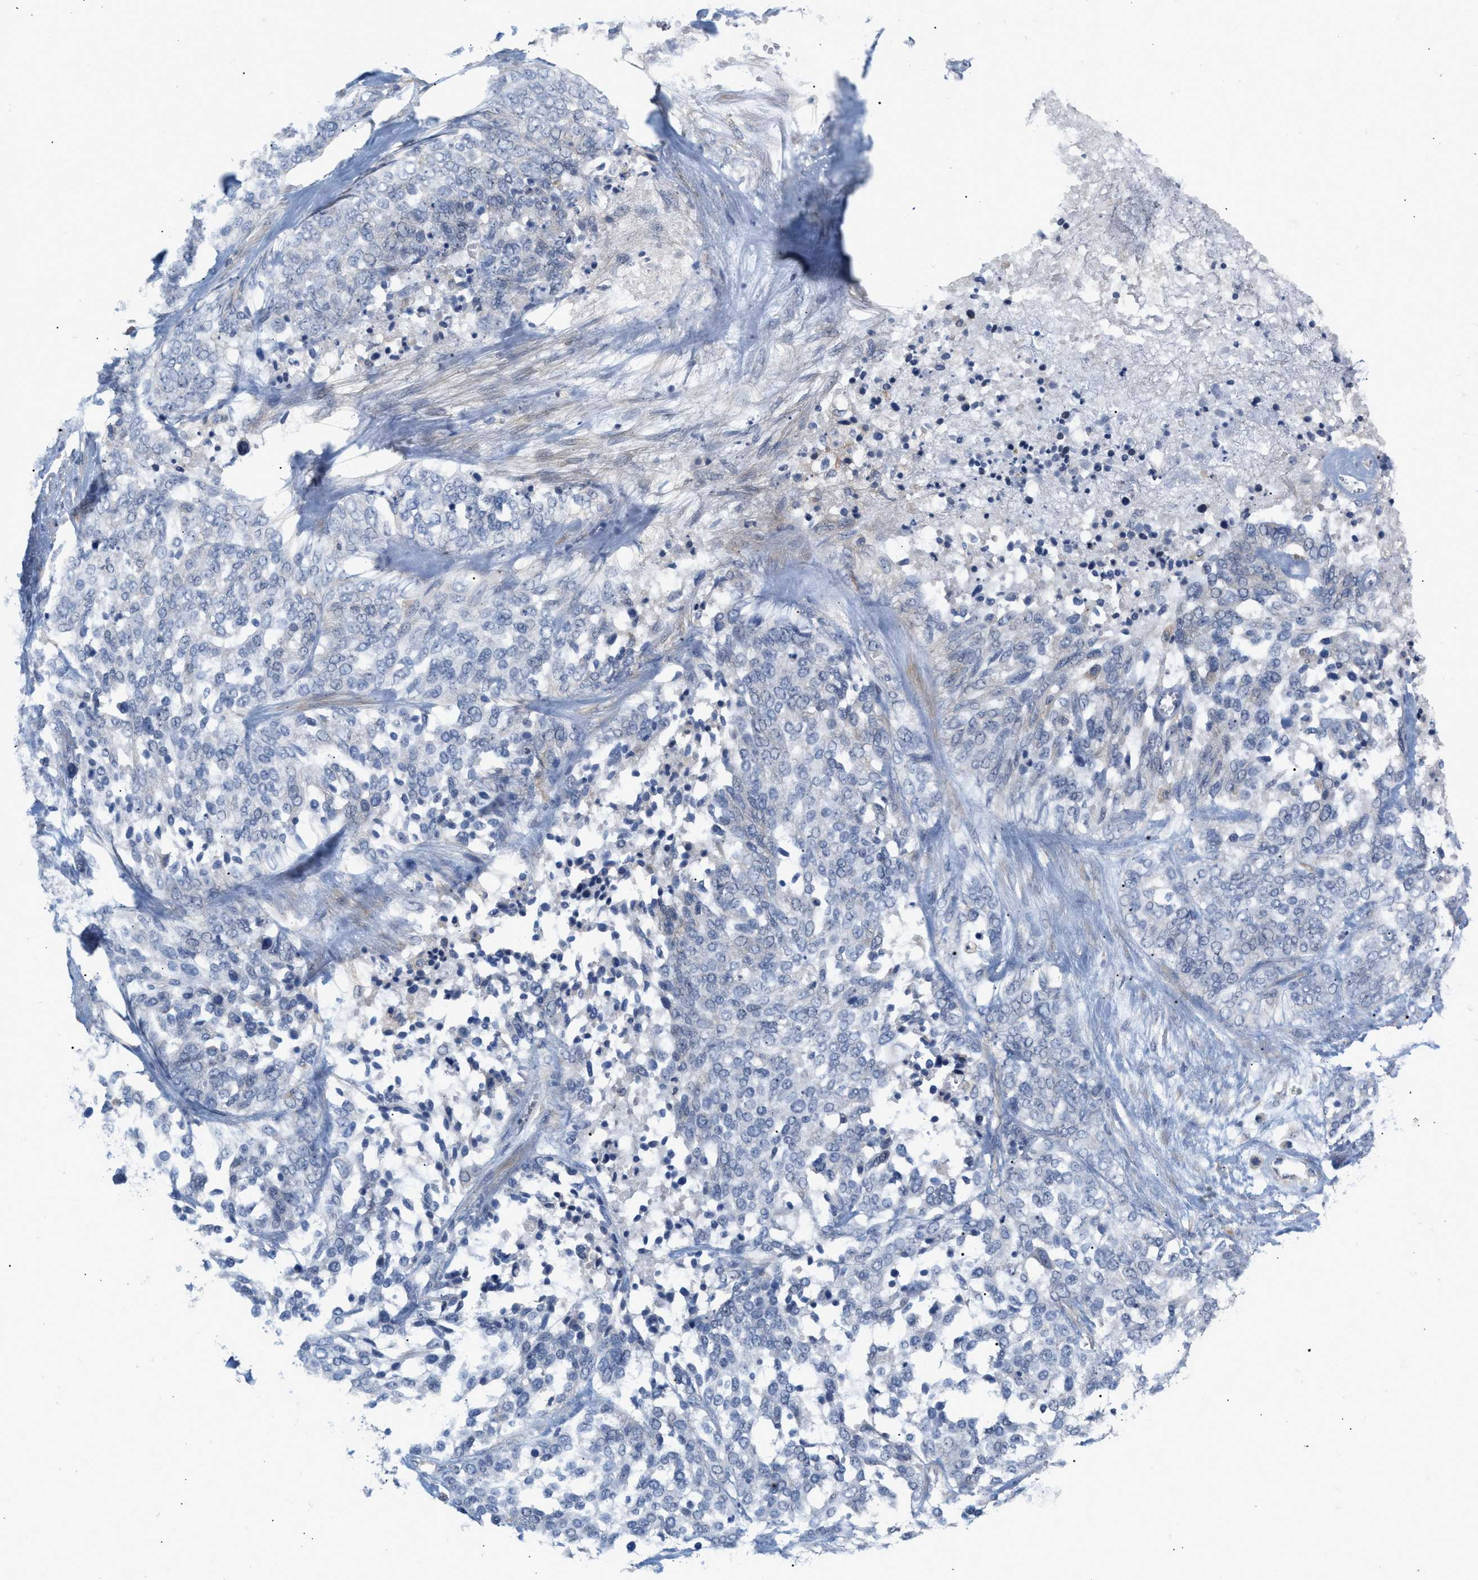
{"staining": {"intensity": "negative", "quantity": "none", "location": "none"}, "tissue": "ovarian cancer", "cell_type": "Tumor cells", "image_type": "cancer", "snomed": [{"axis": "morphology", "description": "Cystadenocarcinoma, serous, NOS"}, {"axis": "topography", "description": "Ovary"}], "caption": "High magnification brightfield microscopy of ovarian cancer (serous cystadenocarcinoma) stained with DAB (brown) and counterstained with hematoxylin (blue): tumor cells show no significant staining. The staining was performed using DAB to visualize the protein expression in brown, while the nuclei were stained in blue with hematoxylin (Magnification: 20x).", "gene": "LRCH1", "patient": {"sex": "female", "age": 44}}